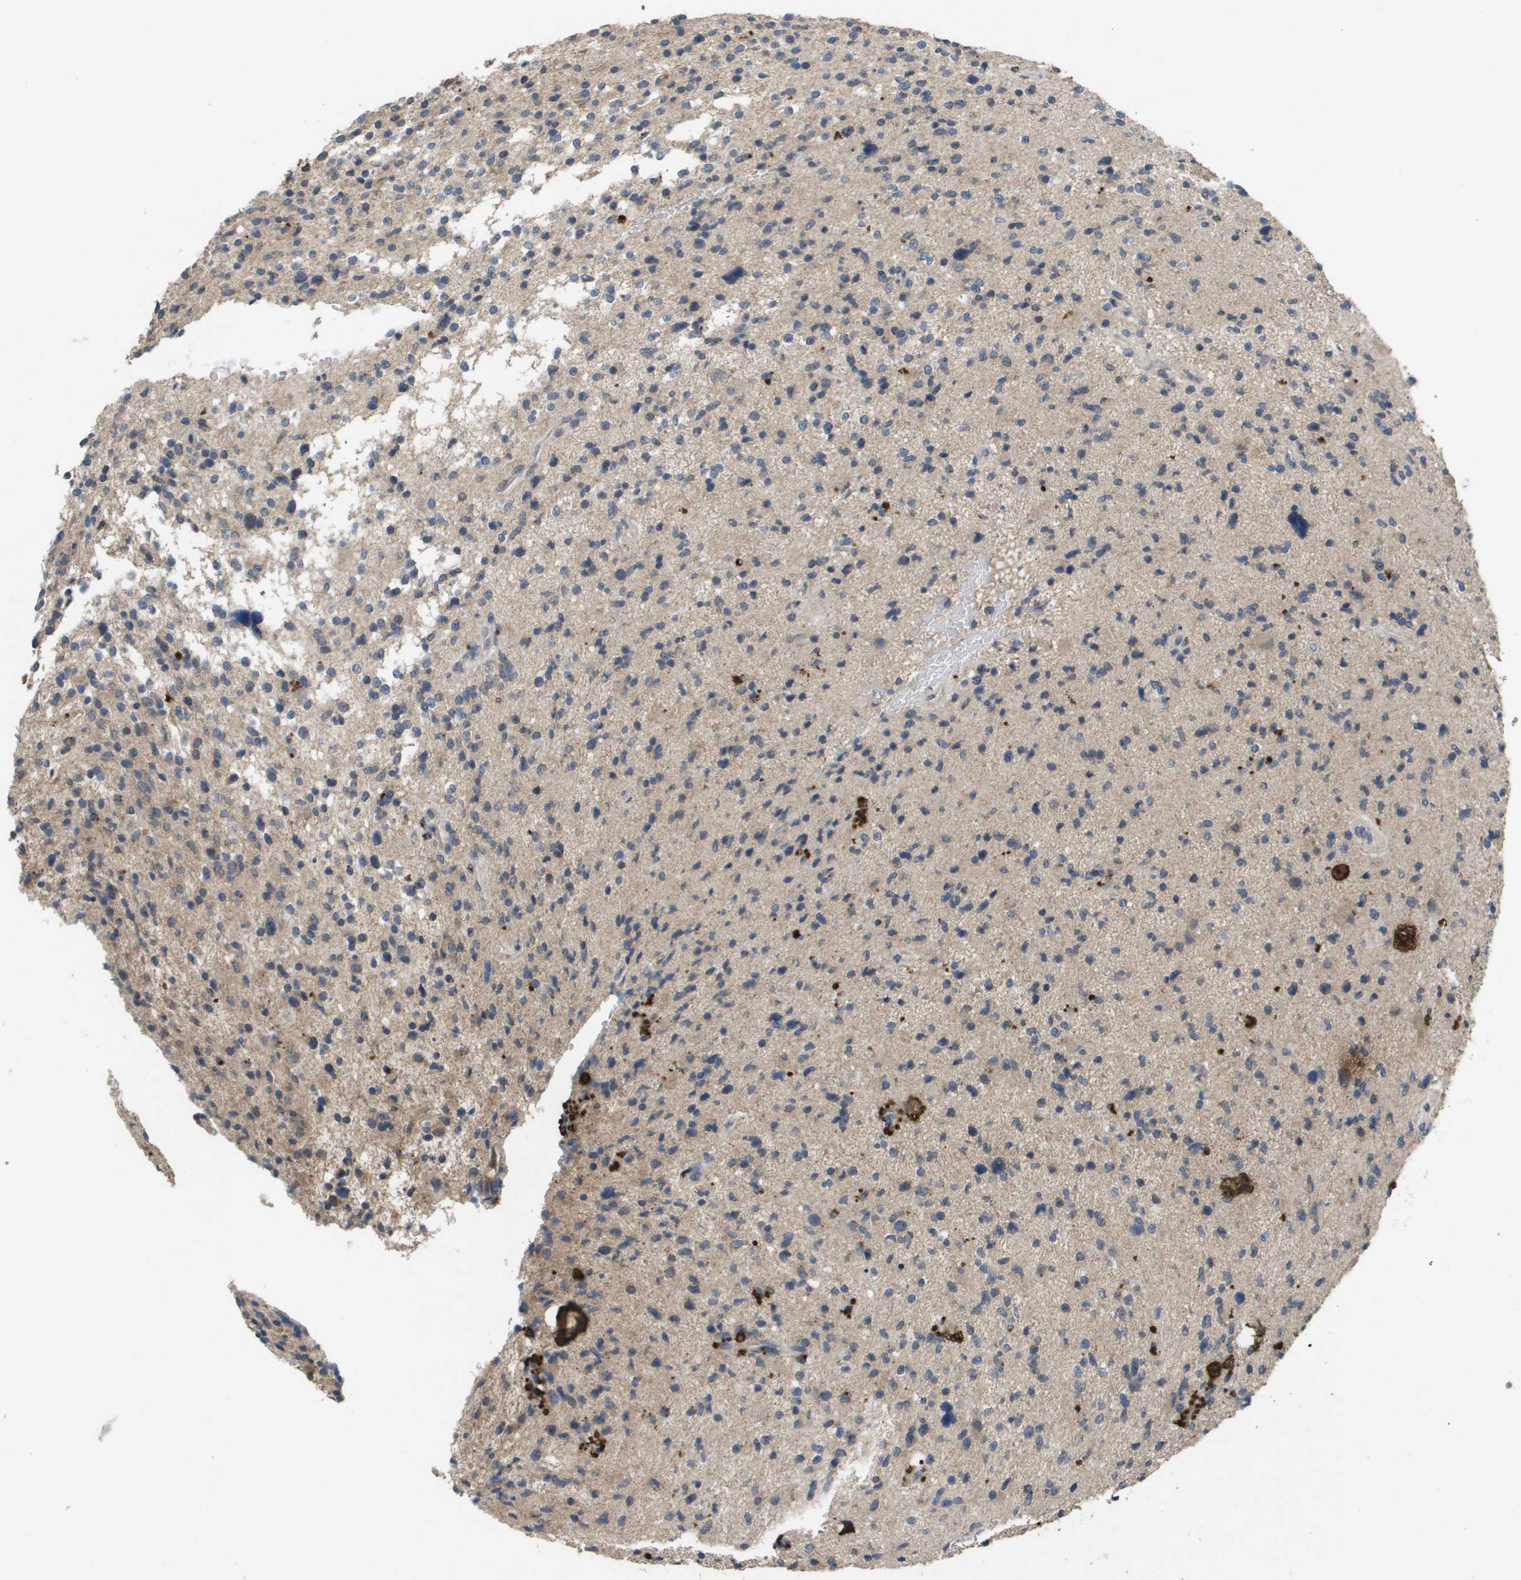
{"staining": {"intensity": "weak", "quantity": "<25%", "location": "cytoplasmic/membranous"}, "tissue": "glioma", "cell_type": "Tumor cells", "image_type": "cancer", "snomed": [{"axis": "morphology", "description": "Glioma, malignant, High grade"}, {"axis": "topography", "description": "Brain"}], "caption": "This image is of high-grade glioma (malignant) stained with immunohistochemistry to label a protein in brown with the nuclei are counter-stained blue. There is no expression in tumor cells.", "gene": "PROC", "patient": {"sex": "male", "age": 48}}